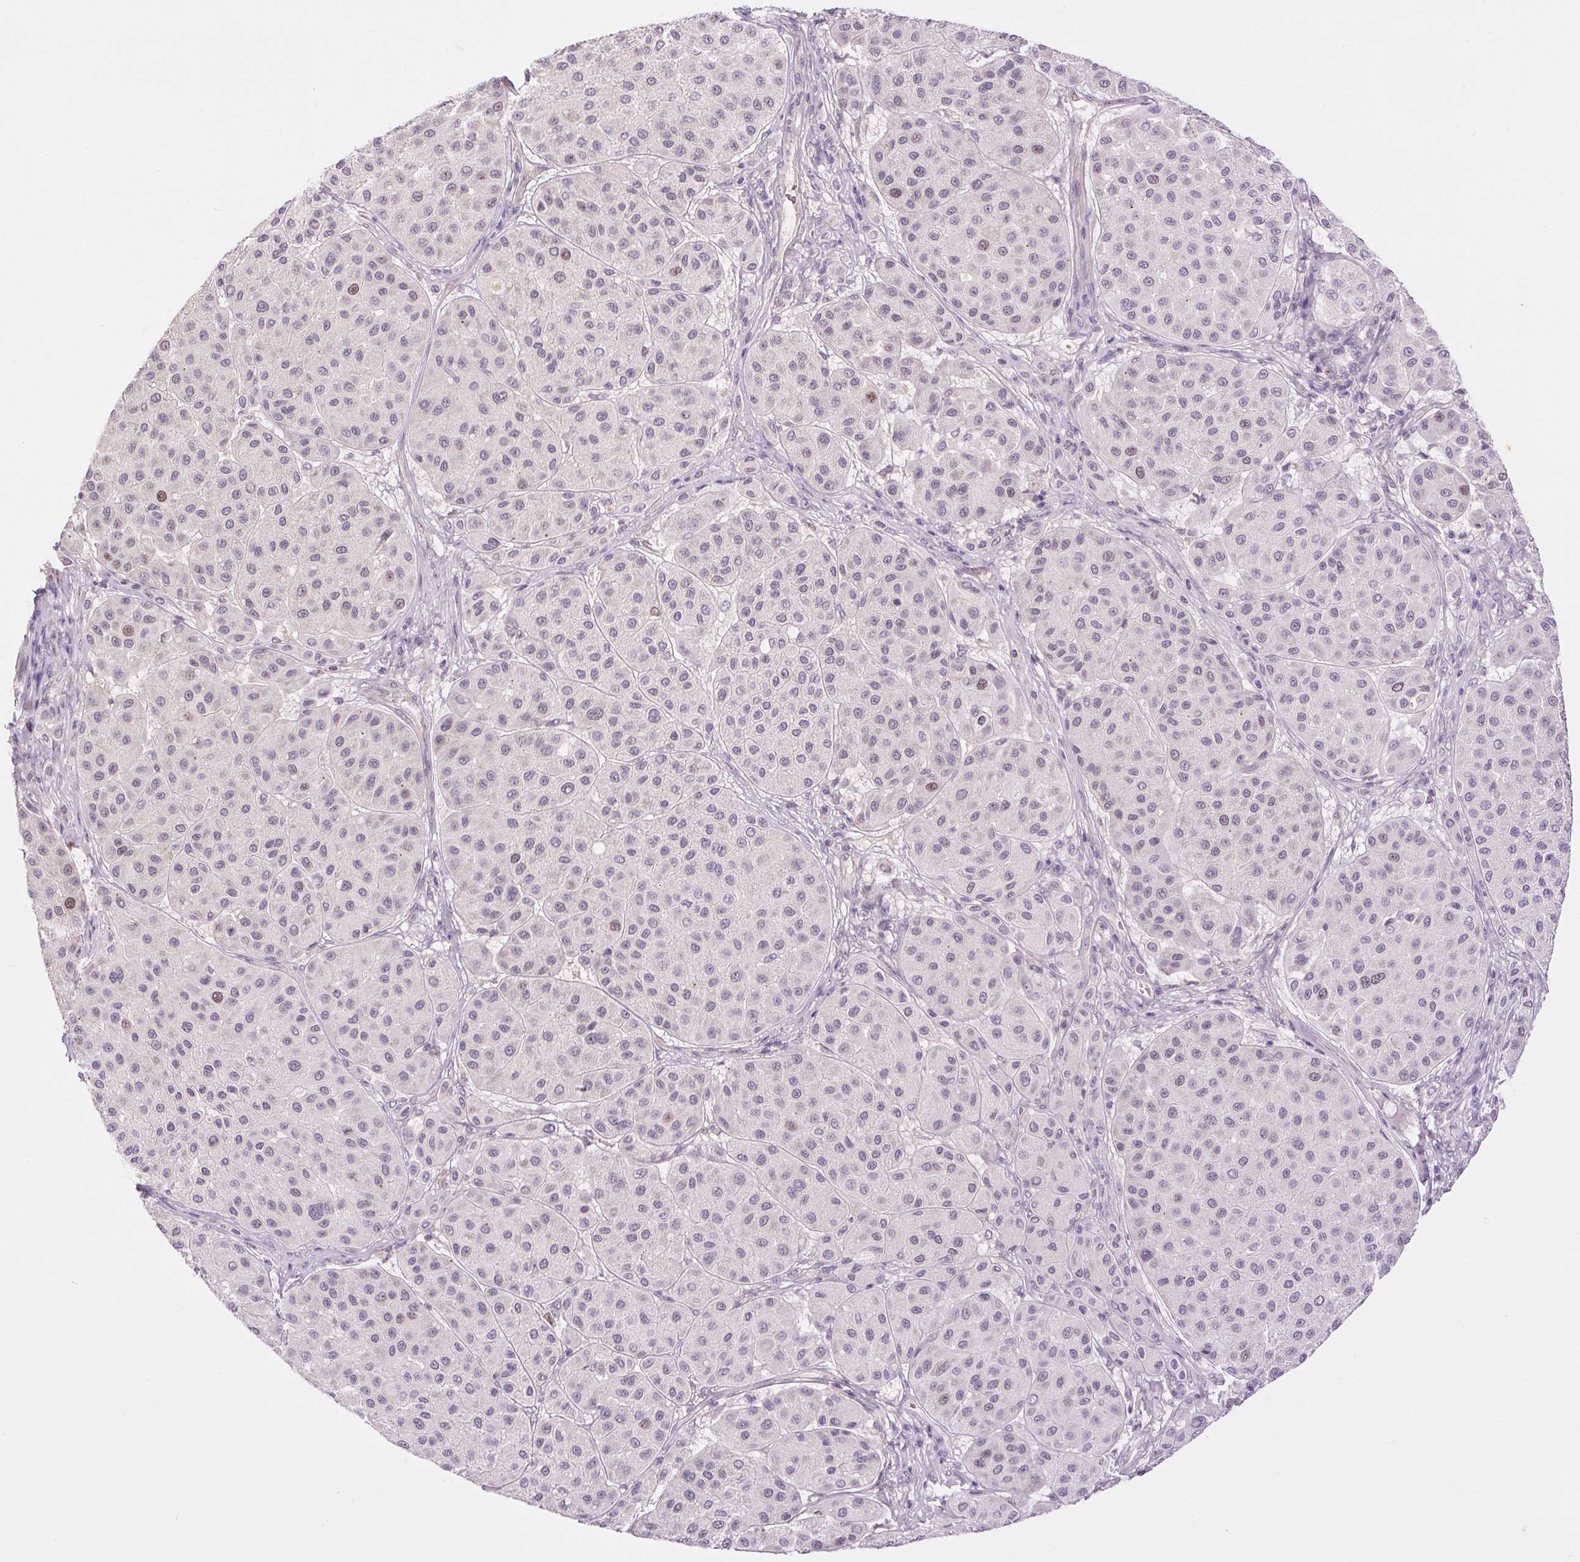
{"staining": {"intensity": "weak", "quantity": "25%-75%", "location": "nuclear"}, "tissue": "melanoma", "cell_type": "Tumor cells", "image_type": "cancer", "snomed": [{"axis": "morphology", "description": "Malignant melanoma, Metastatic site"}, {"axis": "topography", "description": "Smooth muscle"}], "caption": "Protein expression analysis of human melanoma reveals weak nuclear positivity in about 25%-75% of tumor cells. (Brightfield microscopy of DAB IHC at high magnification).", "gene": "RACGAP1", "patient": {"sex": "male", "age": 41}}